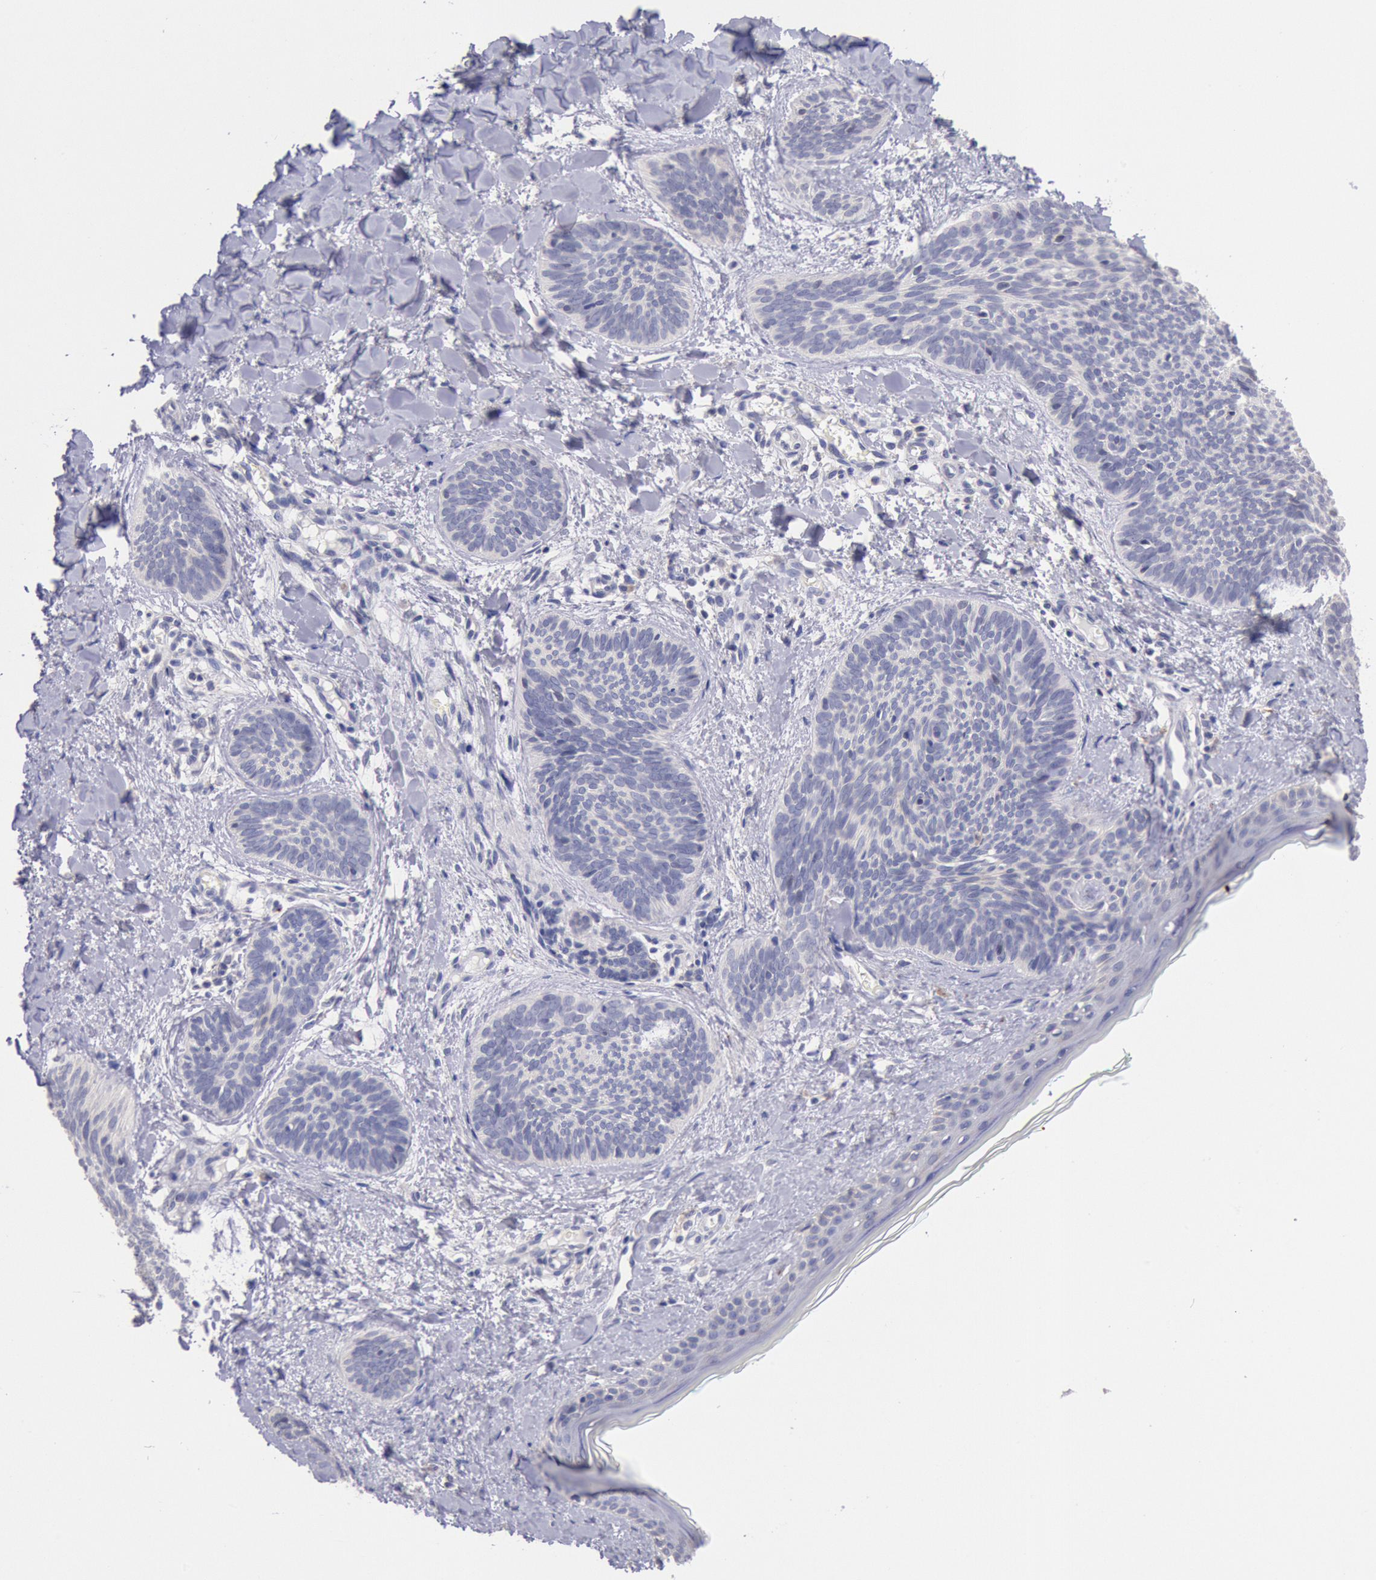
{"staining": {"intensity": "negative", "quantity": "none", "location": "none"}, "tissue": "skin cancer", "cell_type": "Tumor cells", "image_type": "cancer", "snomed": [{"axis": "morphology", "description": "Basal cell carcinoma"}, {"axis": "topography", "description": "Skin"}], "caption": "DAB (3,3'-diaminobenzidine) immunohistochemical staining of human skin cancer reveals no significant staining in tumor cells. (IHC, brightfield microscopy, high magnification).", "gene": "GAL3ST1", "patient": {"sex": "female", "age": 81}}